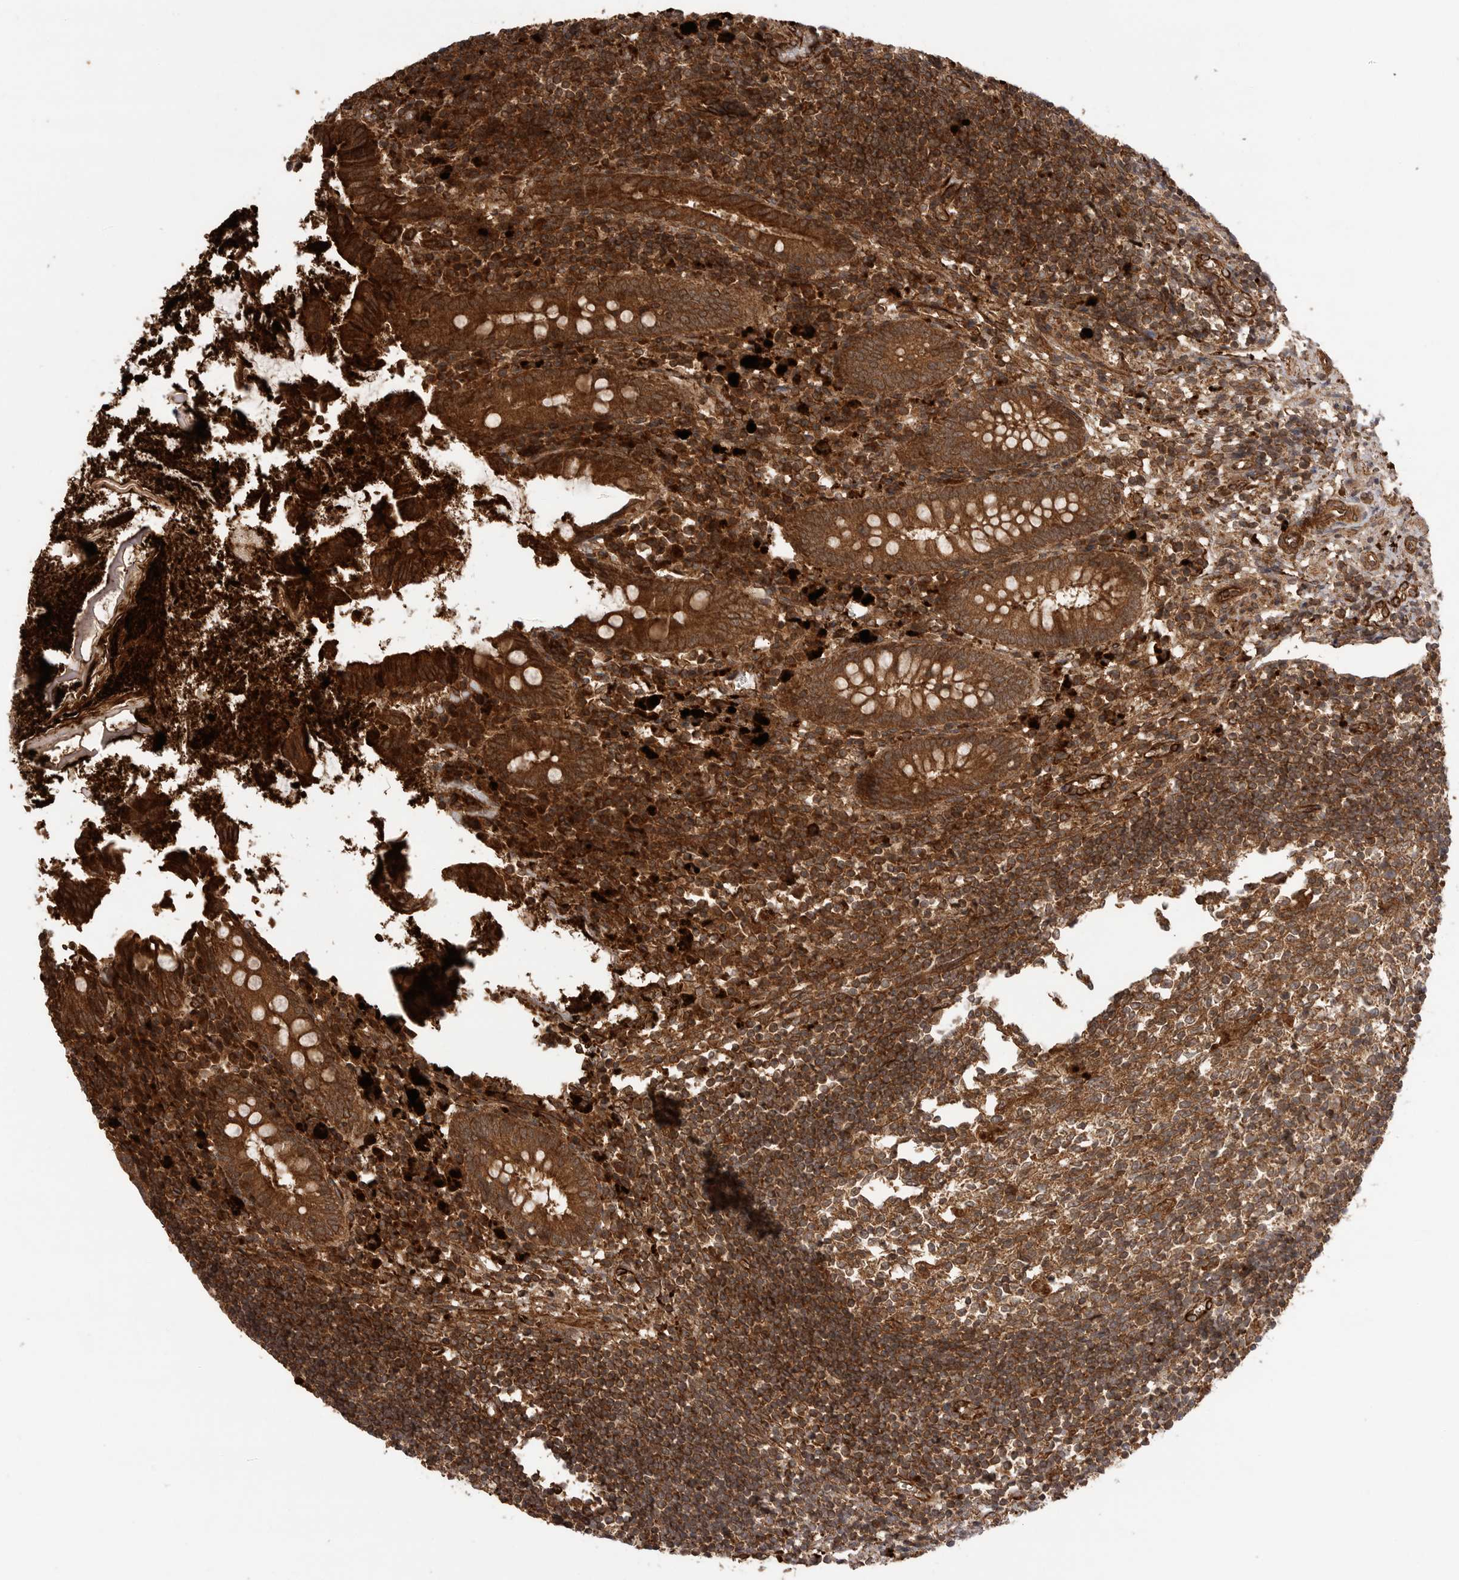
{"staining": {"intensity": "strong", "quantity": ">75%", "location": "cytoplasmic/membranous"}, "tissue": "appendix", "cell_type": "Glandular cells", "image_type": "normal", "snomed": [{"axis": "morphology", "description": "Normal tissue, NOS"}, {"axis": "topography", "description": "Appendix"}], "caption": "Strong cytoplasmic/membranous positivity is present in about >75% of glandular cells in benign appendix.", "gene": "PRDX4", "patient": {"sex": "female", "age": 17}}